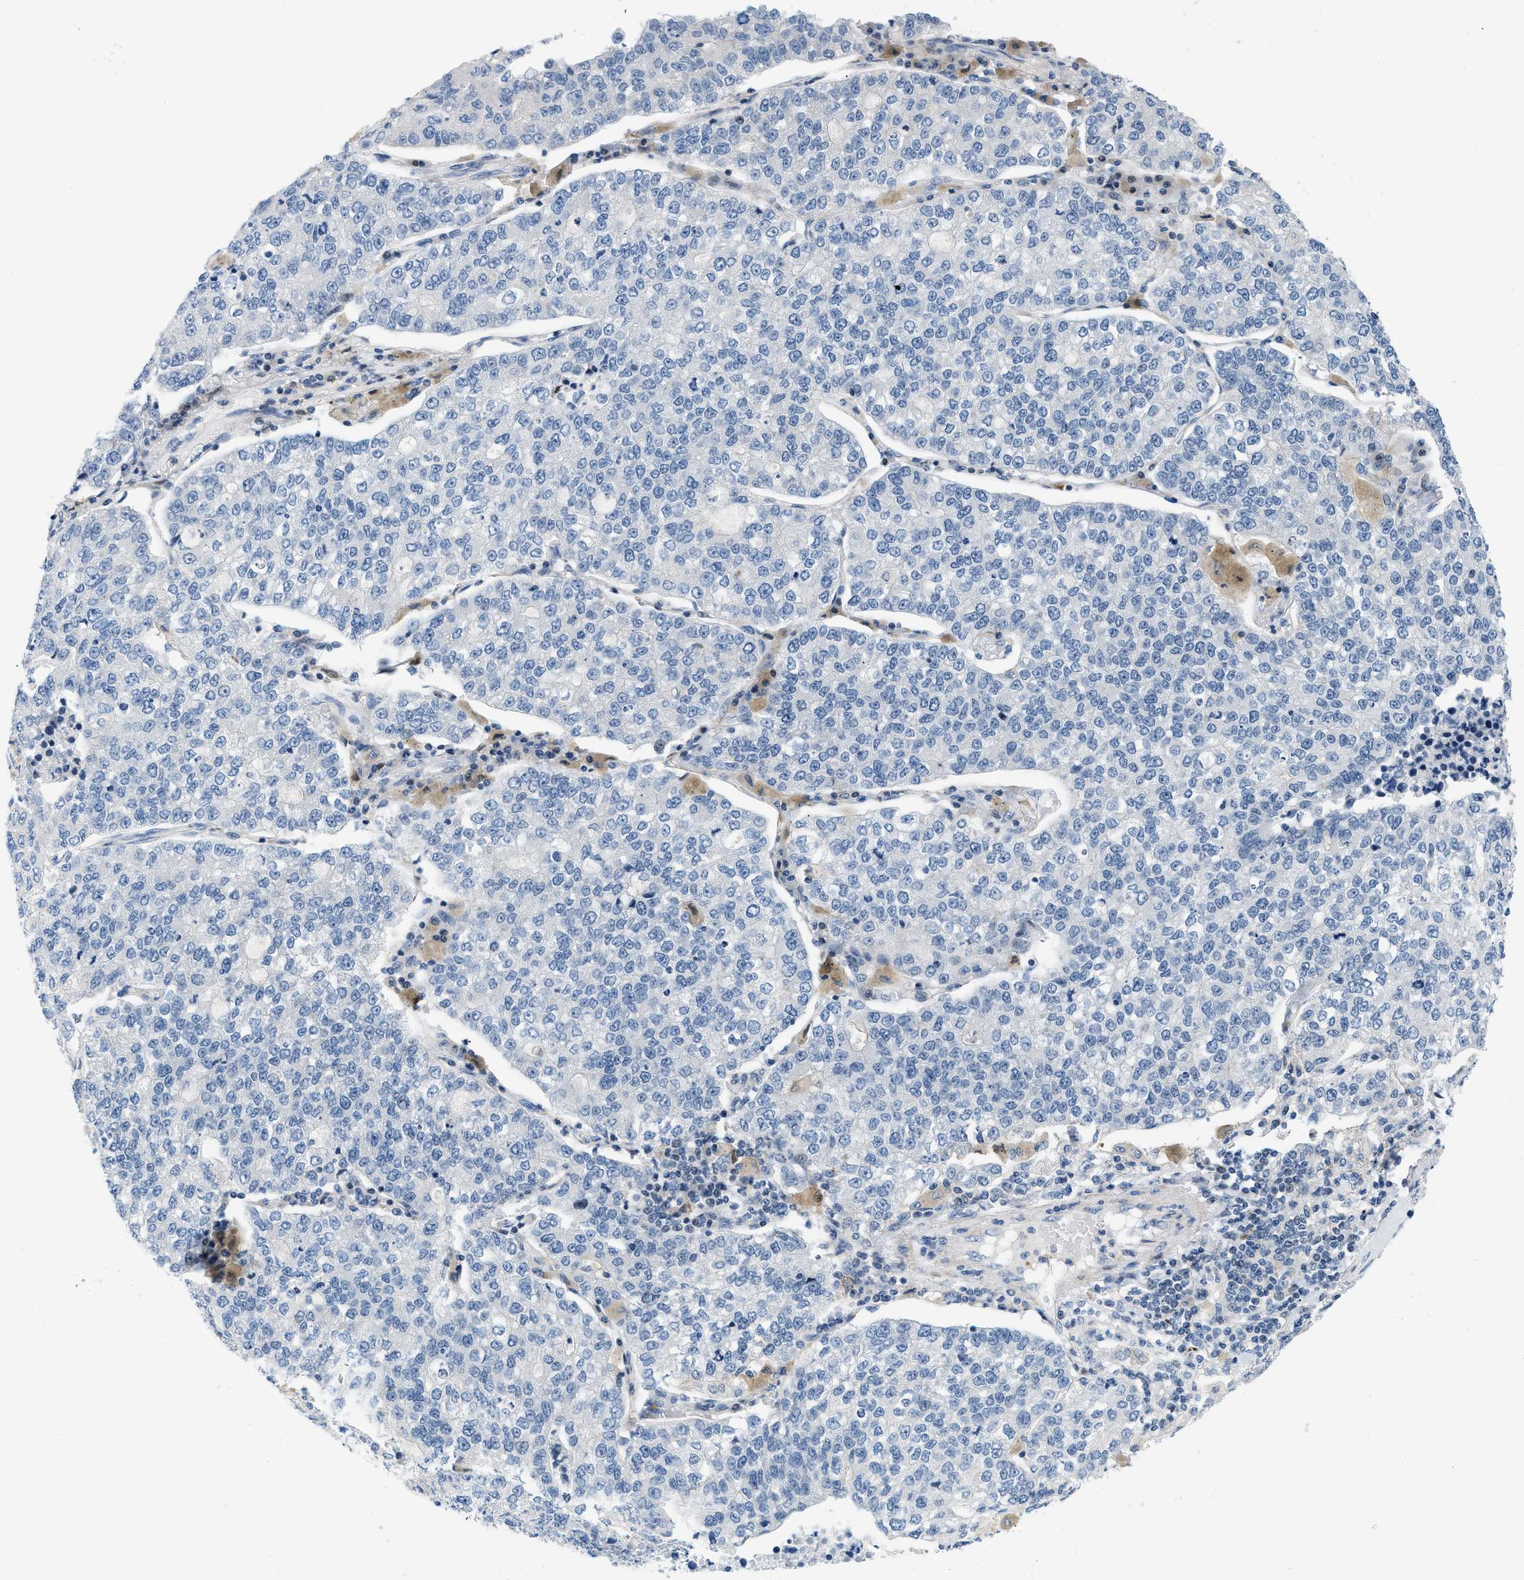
{"staining": {"intensity": "negative", "quantity": "none", "location": "none"}, "tissue": "lung cancer", "cell_type": "Tumor cells", "image_type": "cancer", "snomed": [{"axis": "morphology", "description": "Adenocarcinoma, NOS"}, {"axis": "topography", "description": "Lung"}], "caption": "This is an immunohistochemistry (IHC) histopathology image of human lung cancer (adenocarcinoma). There is no staining in tumor cells.", "gene": "FDCSP", "patient": {"sex": "male", "age": 49}}